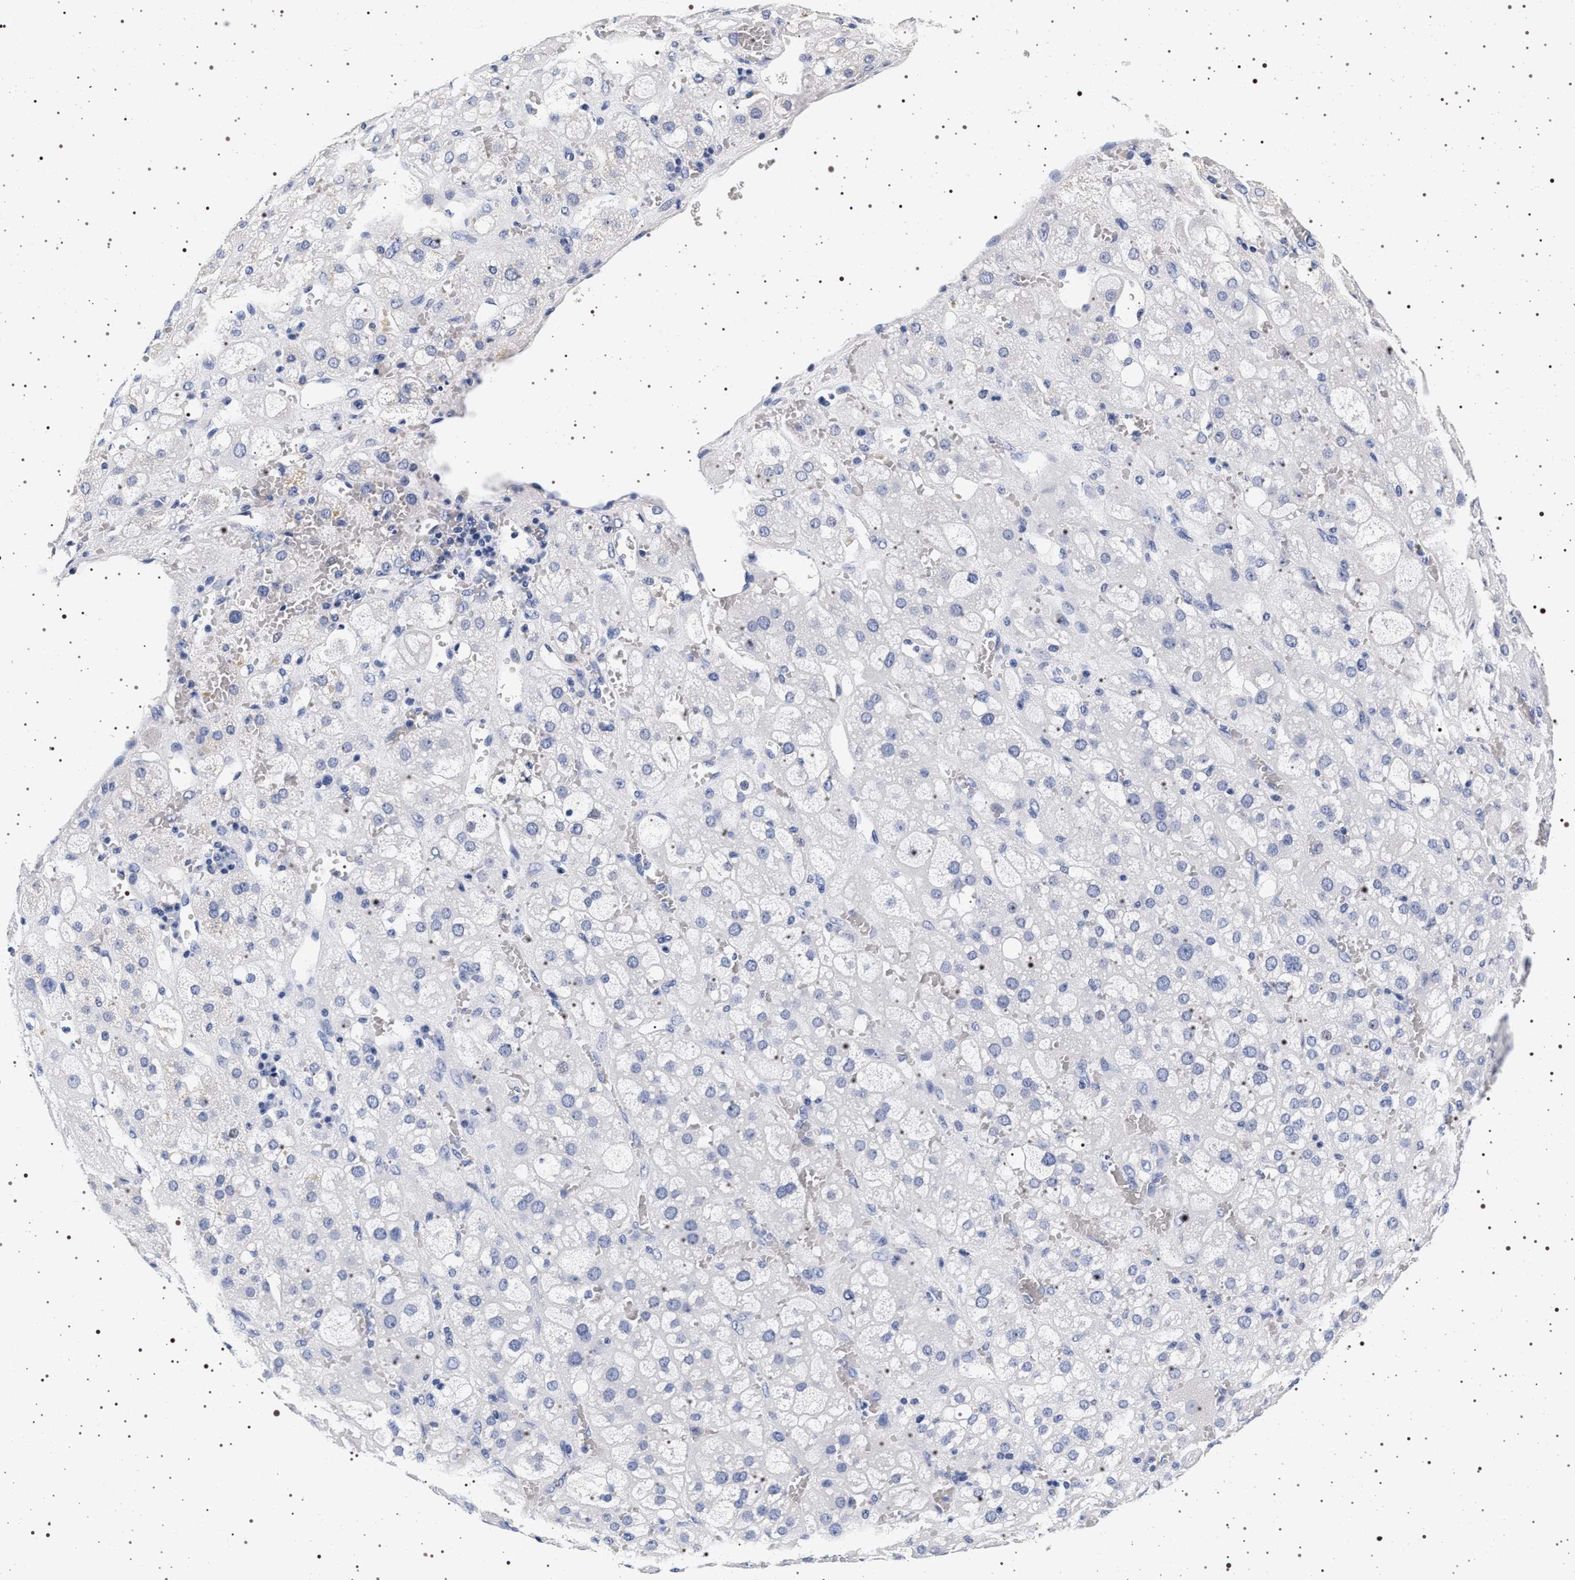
{"staining": {"intensity": "negative", "quantity": "none", "location": "none"}, "tissue": "adrenal gland", "cell_type": "Glandular cells", "image_type": "normal", "snomed": [{"axis": "morphology", "description": "Normal tissue, NOS"}, {"axis": "topography", "description": "Adrenal gland"}], "caption": "This histopathology image is of unremarkable adrenal gland stained with immunohistochemistry to label a protein in brown with the nuclei are counter-stained blue. There is no positivity in glandular cells.", "gene": "SYN1", "patient": {"sex": "female", "age": 47}}